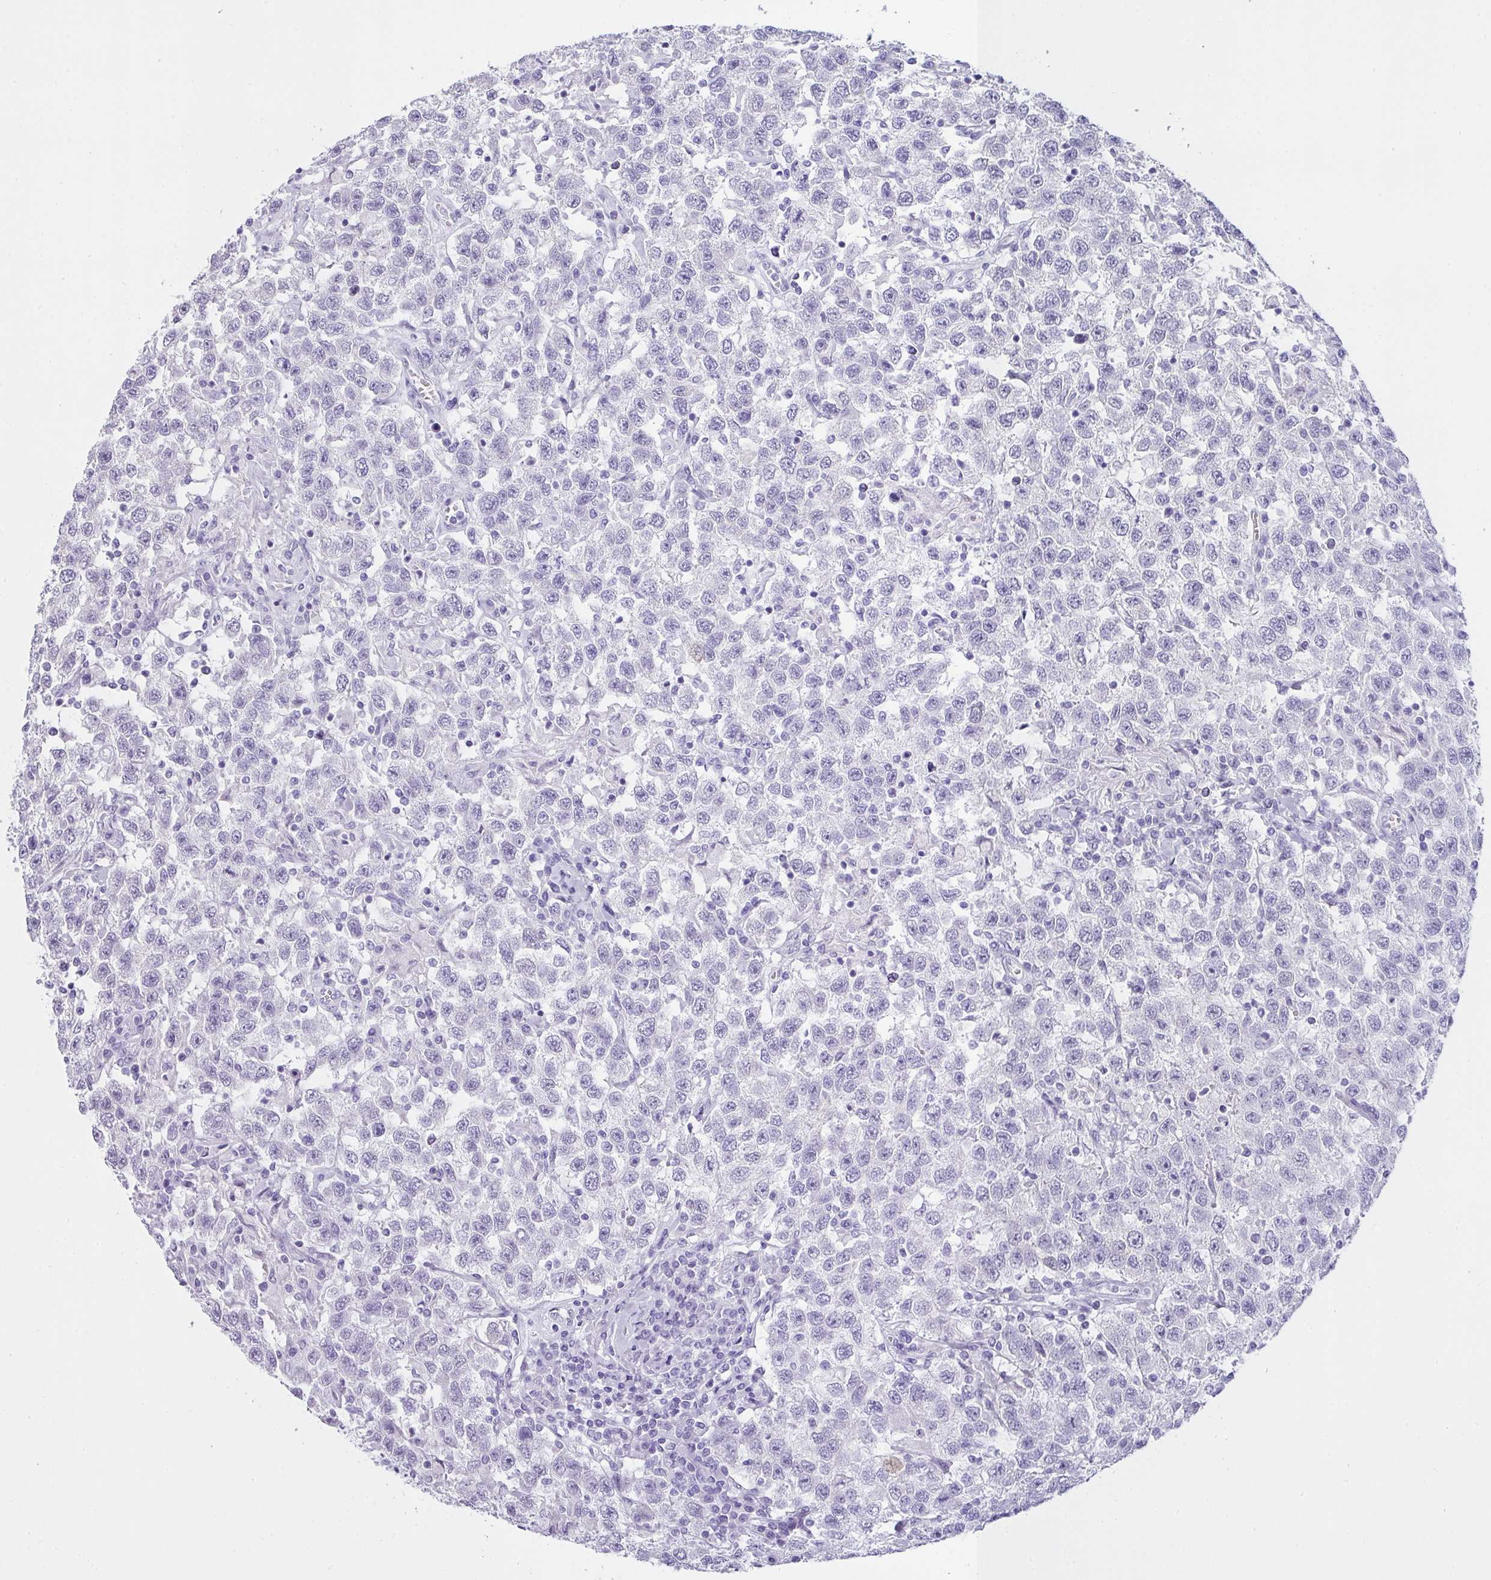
{"staining": {"intensity": "negative", "quantity": "none", "location": "none"}, "tissue": "testis cancer", "cell_type": "Tumor cells", "image_type": "cancer", "snomed": [{"axis": "morphology", "description": "Seminoma, NOS"}, {"axis": "topography", "description": "Testis"}], "caption": "Tumor cells are negative for protein expression in human seminoma (testis).", "gene": "VCY1B", "patient": {"sex": "male", "age": 41}}